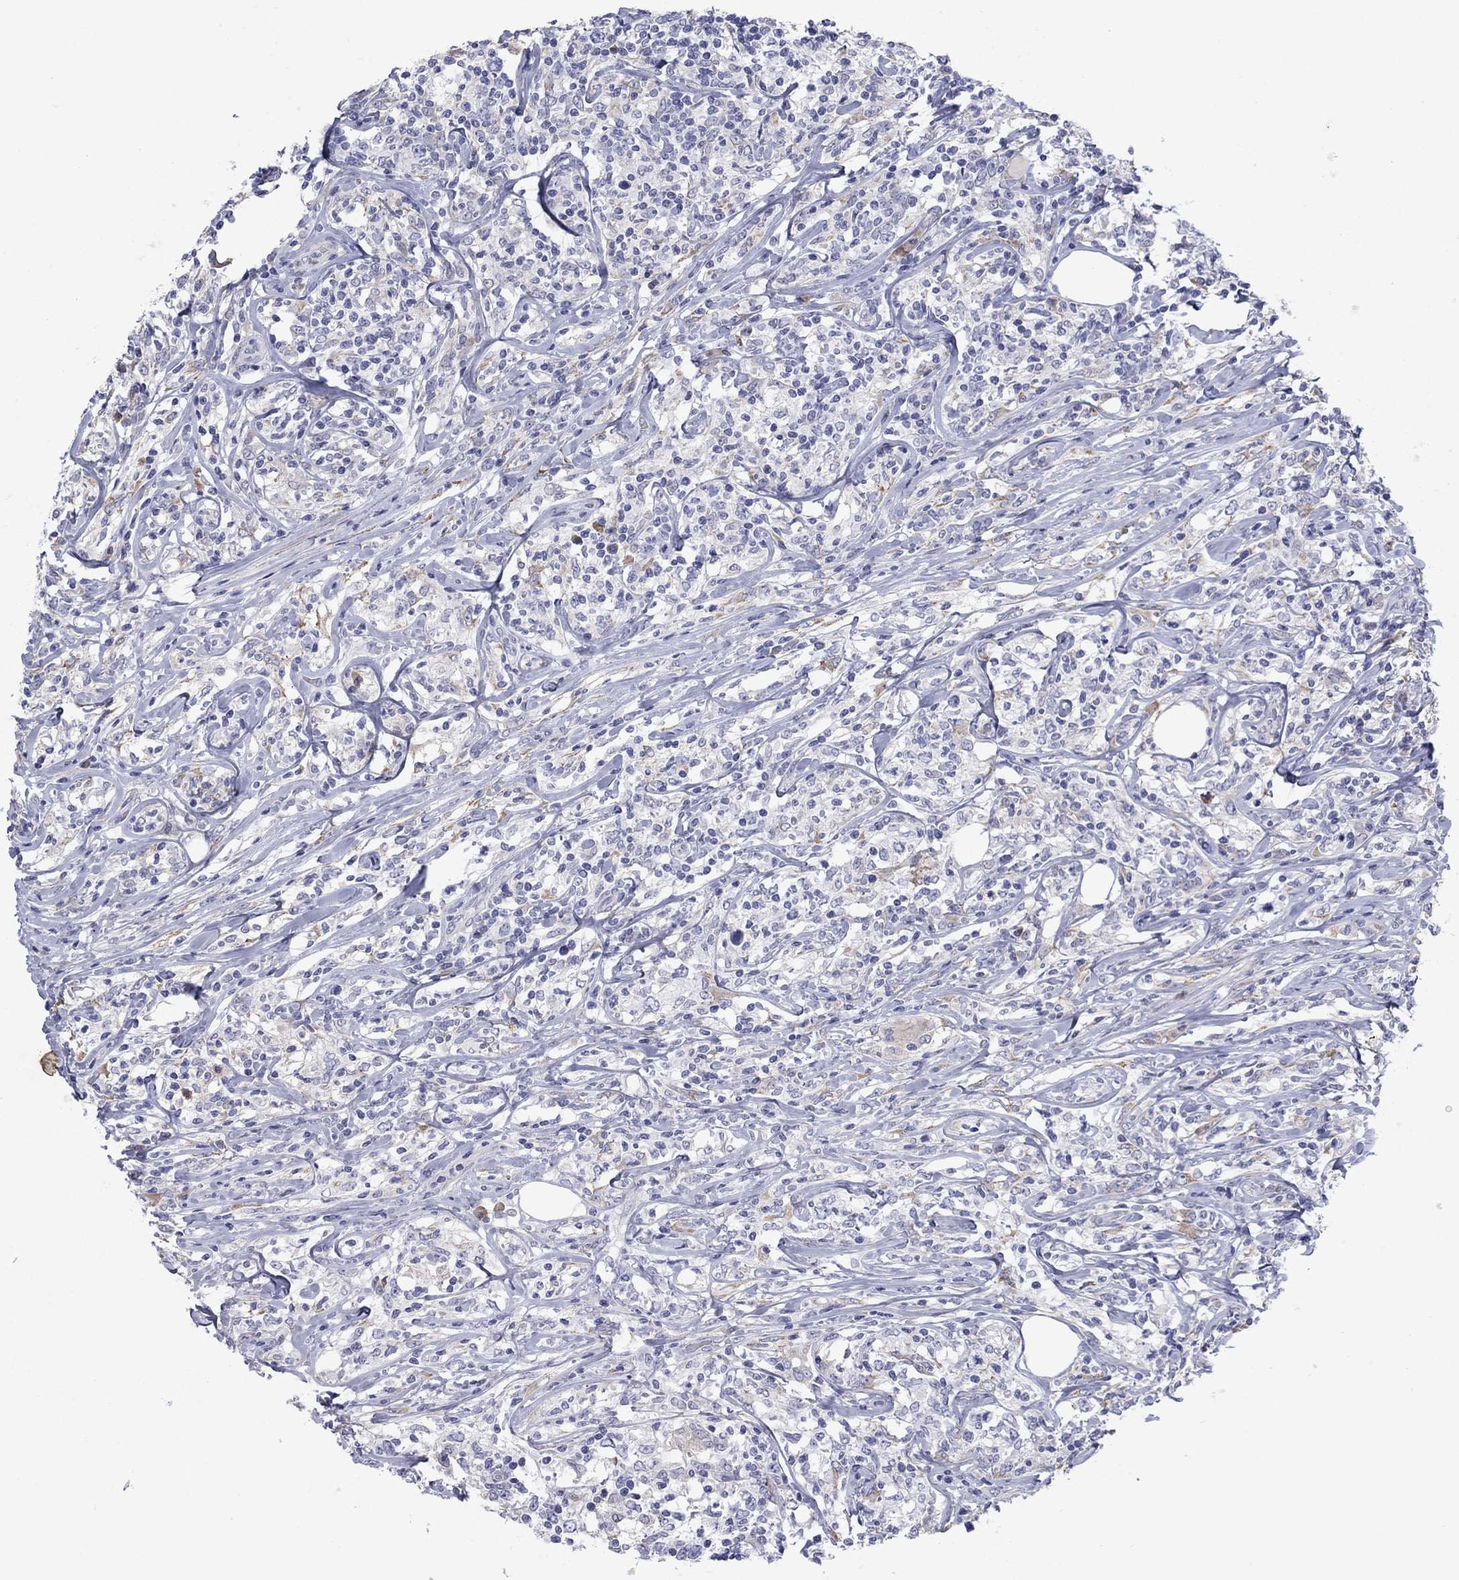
{"staining": {"intensity": "negative", "quantity": "none", "location": "none"}, "tissue": "lymphoma", "cell_type": "Tumor cells", "image_type": "cancer", "snomed": [{"axis": "morphology", "description": "Malignant lymphoma, non-Hodgkin's type, High grade"}, {"axis": "topography", "description": "Lymph node"}], "caption": "DAB immunohistochemical staining of lymphoma exhibits no significant staining in tumor cells.", "gene": "TMPRSS11A", "patient": {"sex": "female", "age": 84}}